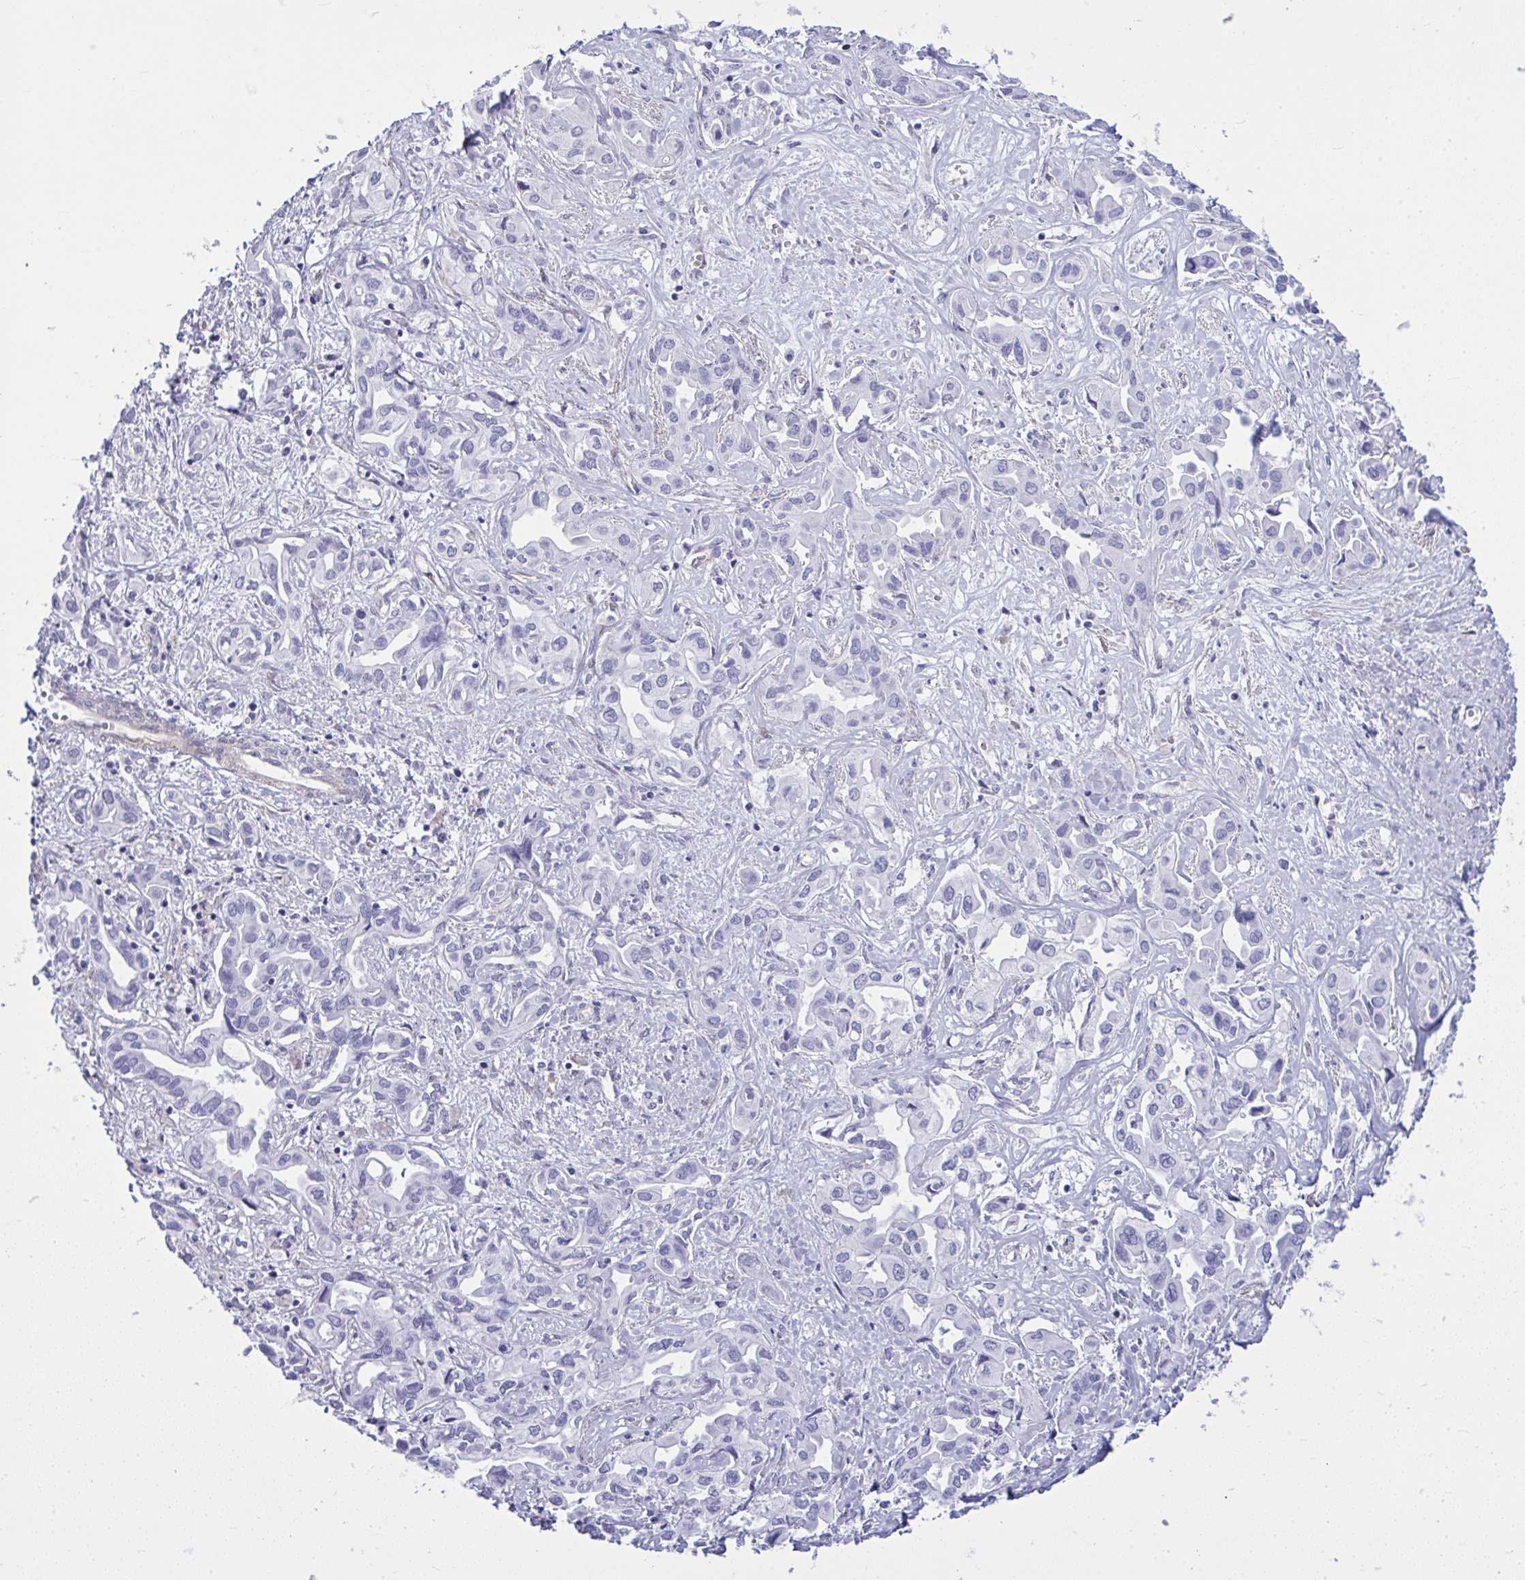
{"staining": {"intensity": "negative", "quantity": "none", "location": "none"}, "tissue": "liver cancer", "cell_type": "Tumor cells", "image_type": "cancer", "snomed": [{"axis": "morphology", "description": "Cholangiocarcinoma"}, {"axis": "topography", "description": "Liver"}], "caption": "Tumor cells are negative for brown protein staining in liver cancer. (Brightfield microscopy of DAB (3,3'-diaminobenzidine) IHC at high magnification).", "gene": "LIMS2", "patient": {"sex": "female", "age": 64}}